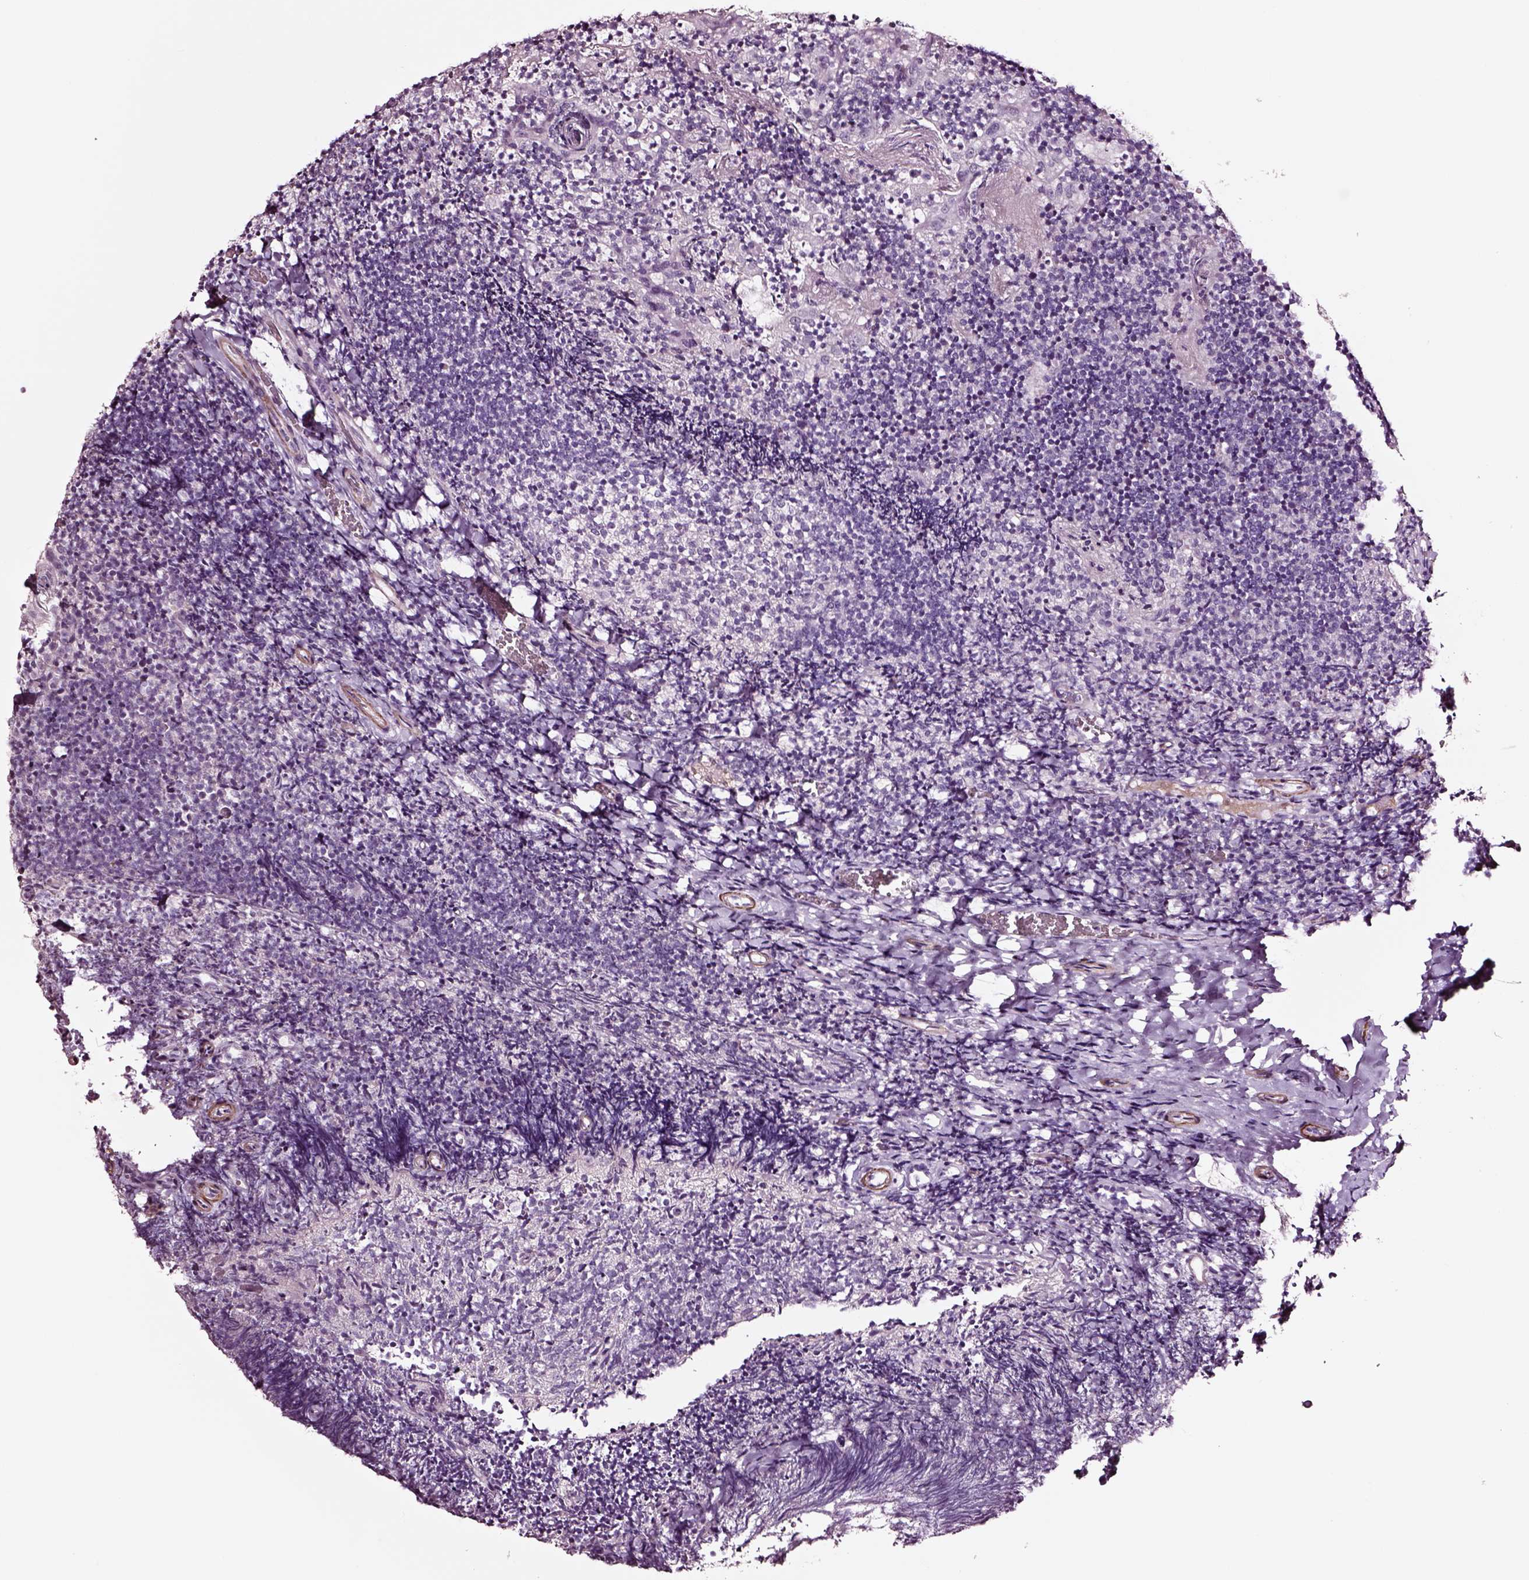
{"staining": {"intensity": "negative", "quantity": "none", "location": "none"}, "tissue": "tonsil", "cell_type": "Germinal center cells", "image_type": "normal", "snomed": [{"axis": "morphology", "description": "Normal tissue, NOS"}, {"axis": "topography", "description": "Tonsil"}], "caption": "High magnification brightfield microscopy of benign tonsil stained with DAB (3,3'-diaminobenzidine) (brown) and counterstained with hematoxylin (blue): germinal center cells show no significant expression.", "gene": "SOX10", "patient": {"sex": "female", "age": 10}}